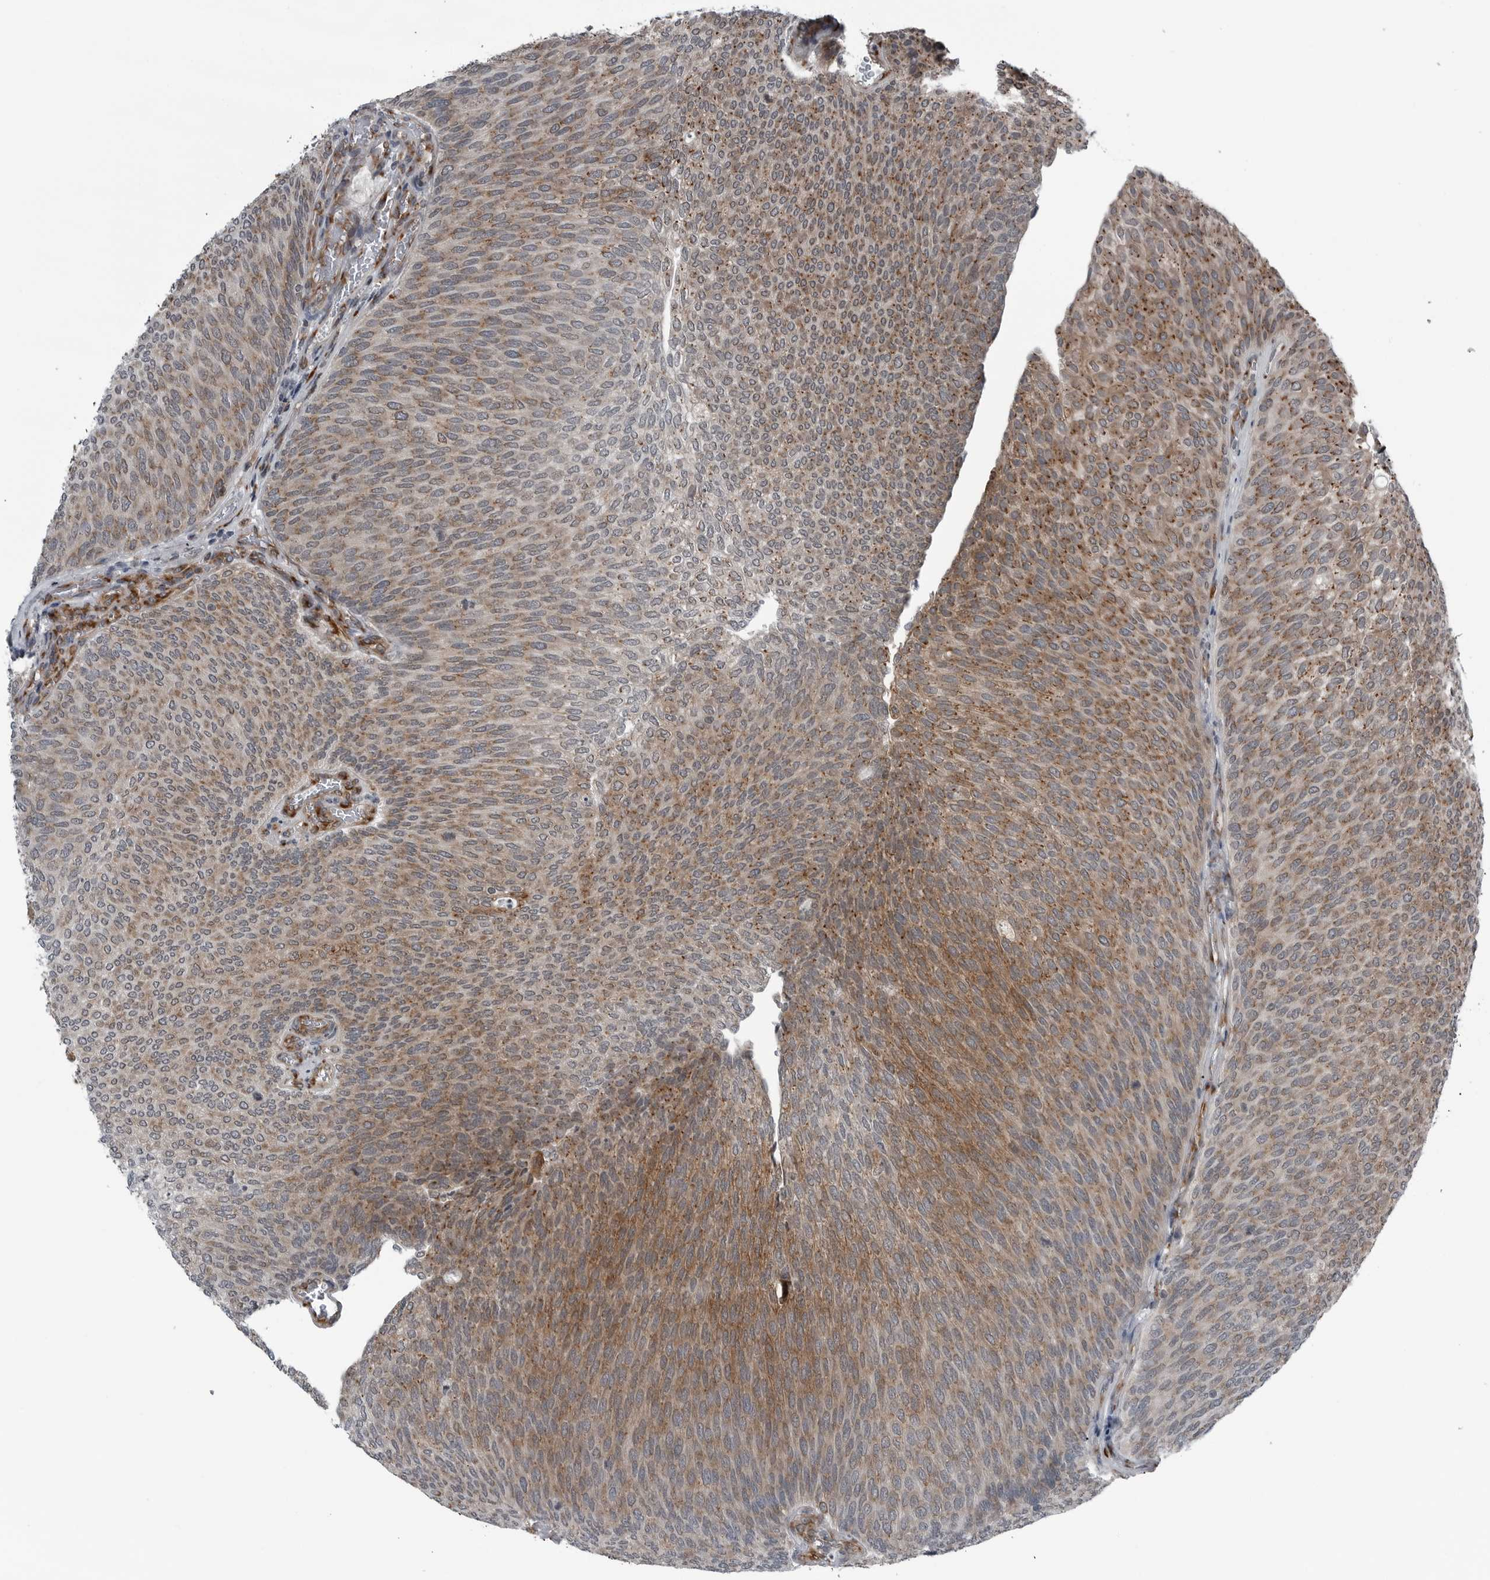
{"staining": {"intensity": "moderate", "quantity": ">75%", "location": "cytoplasmic/membranous"}, "tissue": "urothelial cancer", "cell_type": "Tumor cells", "image_type": "cancer", "snomed": [{"axis": "morphology", "description": "Urothelial carcinoma, Low grade"}, {"axis": "topography", "description": "Urinary bladder"}], "caption": "Immunohistochemistry image of urothelial cancer stained for a protein (brown), which exhibits medium levels of moderate cytoplasmic/membranous expression in about >75% of tumor cells.", "gene": "CEP85", "patient": {"sex": "female", "age": 79}}